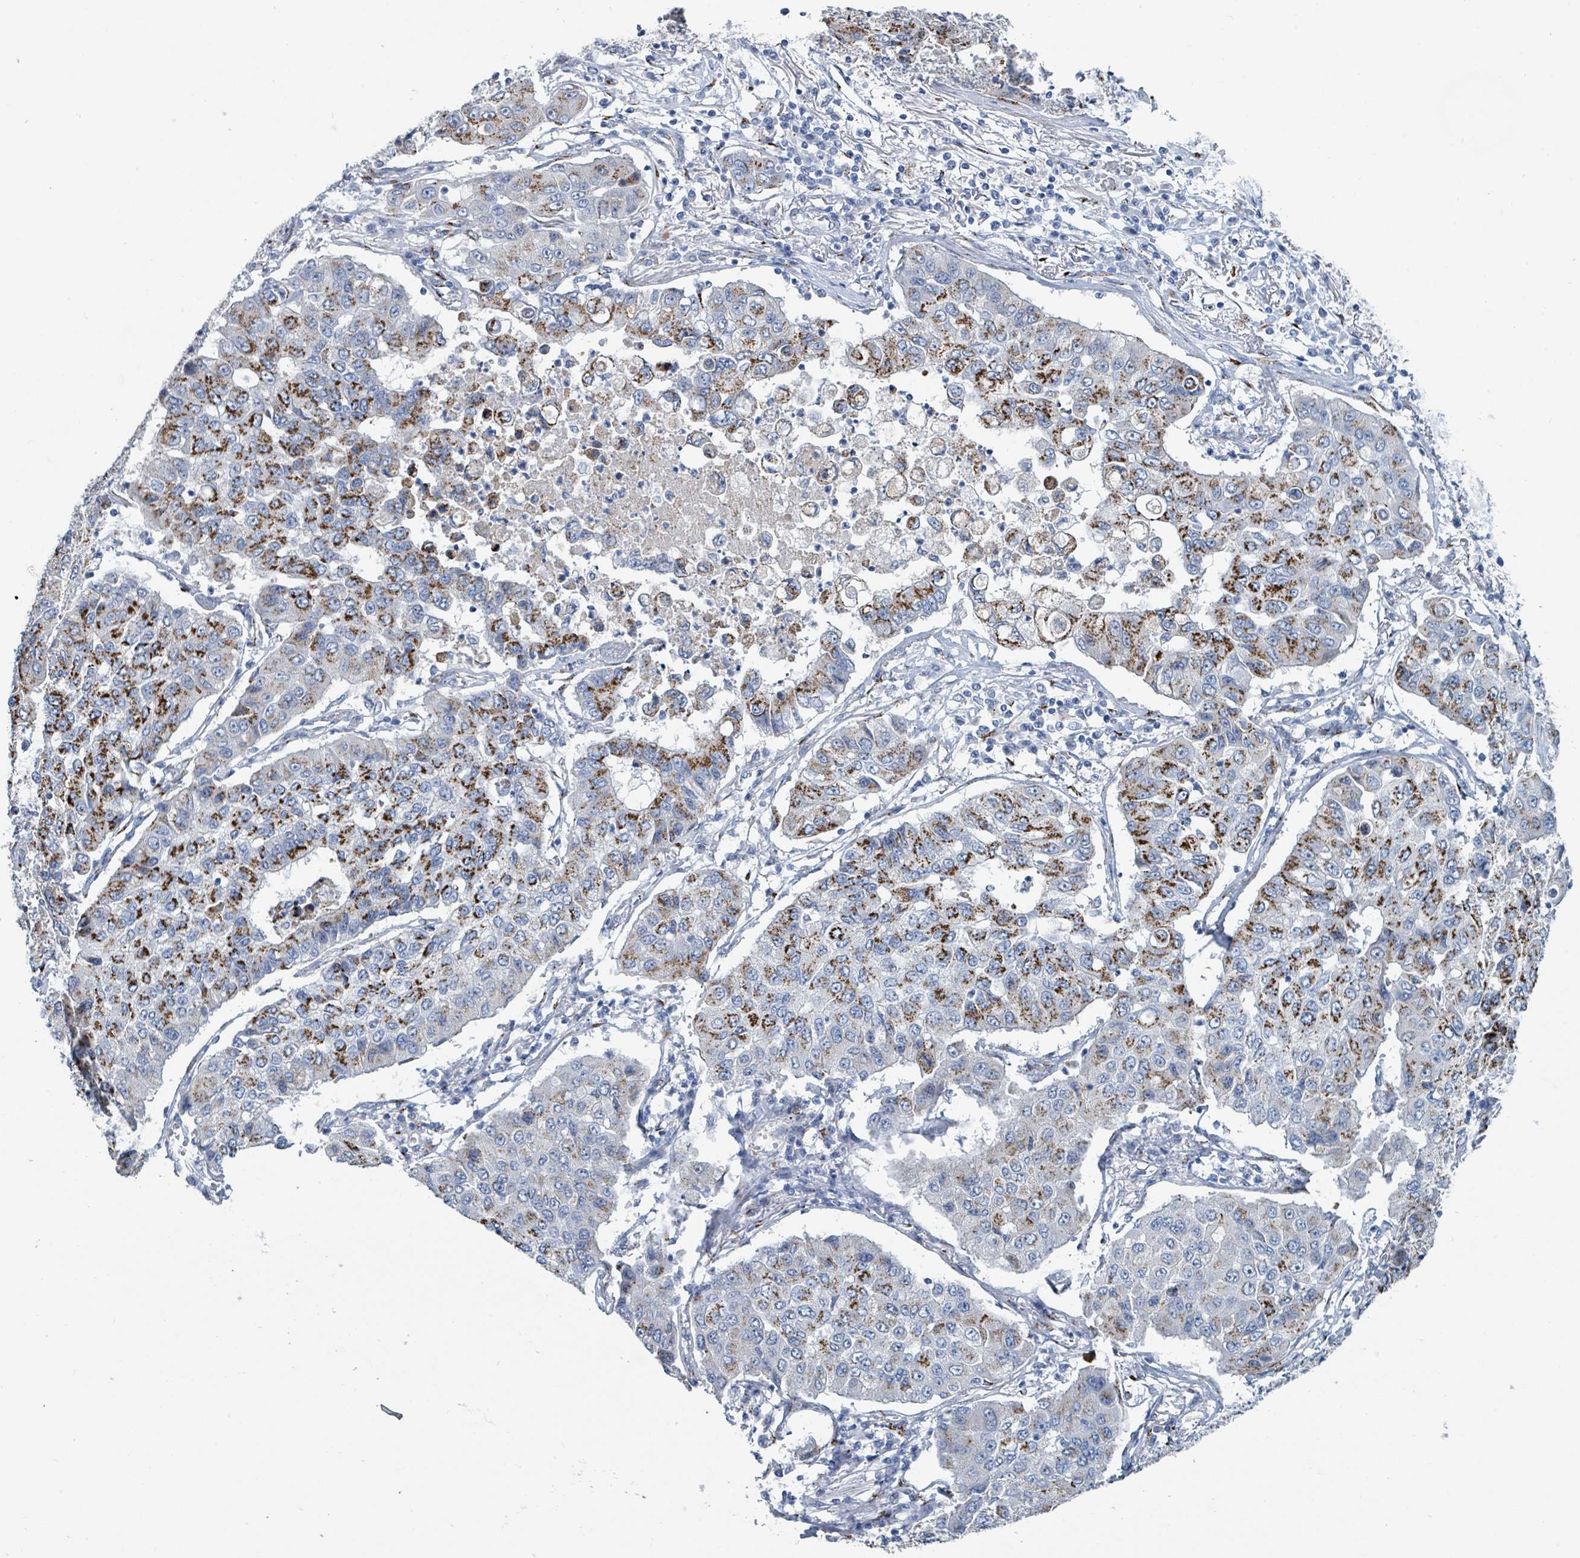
{"staining": {"intensity": "strong", "quantity": "25%-75%", "location": "cytoplasmic/membranous"}, "tissue": "lung cancer", "cell_type": "Tumor cells", "image_type": "cancer", "snomed": [{"axis": "morphology", "description": "Squamous cell carcinoma, NOS"}, {"axis": "topography", "description": "Lung"}], "caption": "An IHC histopathology image of neoplastic tissue is shown. Protein staining in brown highlights strong cytoplasmic/membranous positivity in lung cancer within tumor cells. The staining is performed using DAB brown chromogen to label protein expression. The nuclei are counter-stained blue using hematoxylin.", "gene": "DCAF5", "patient": {"sex": "male", "age": 74}}